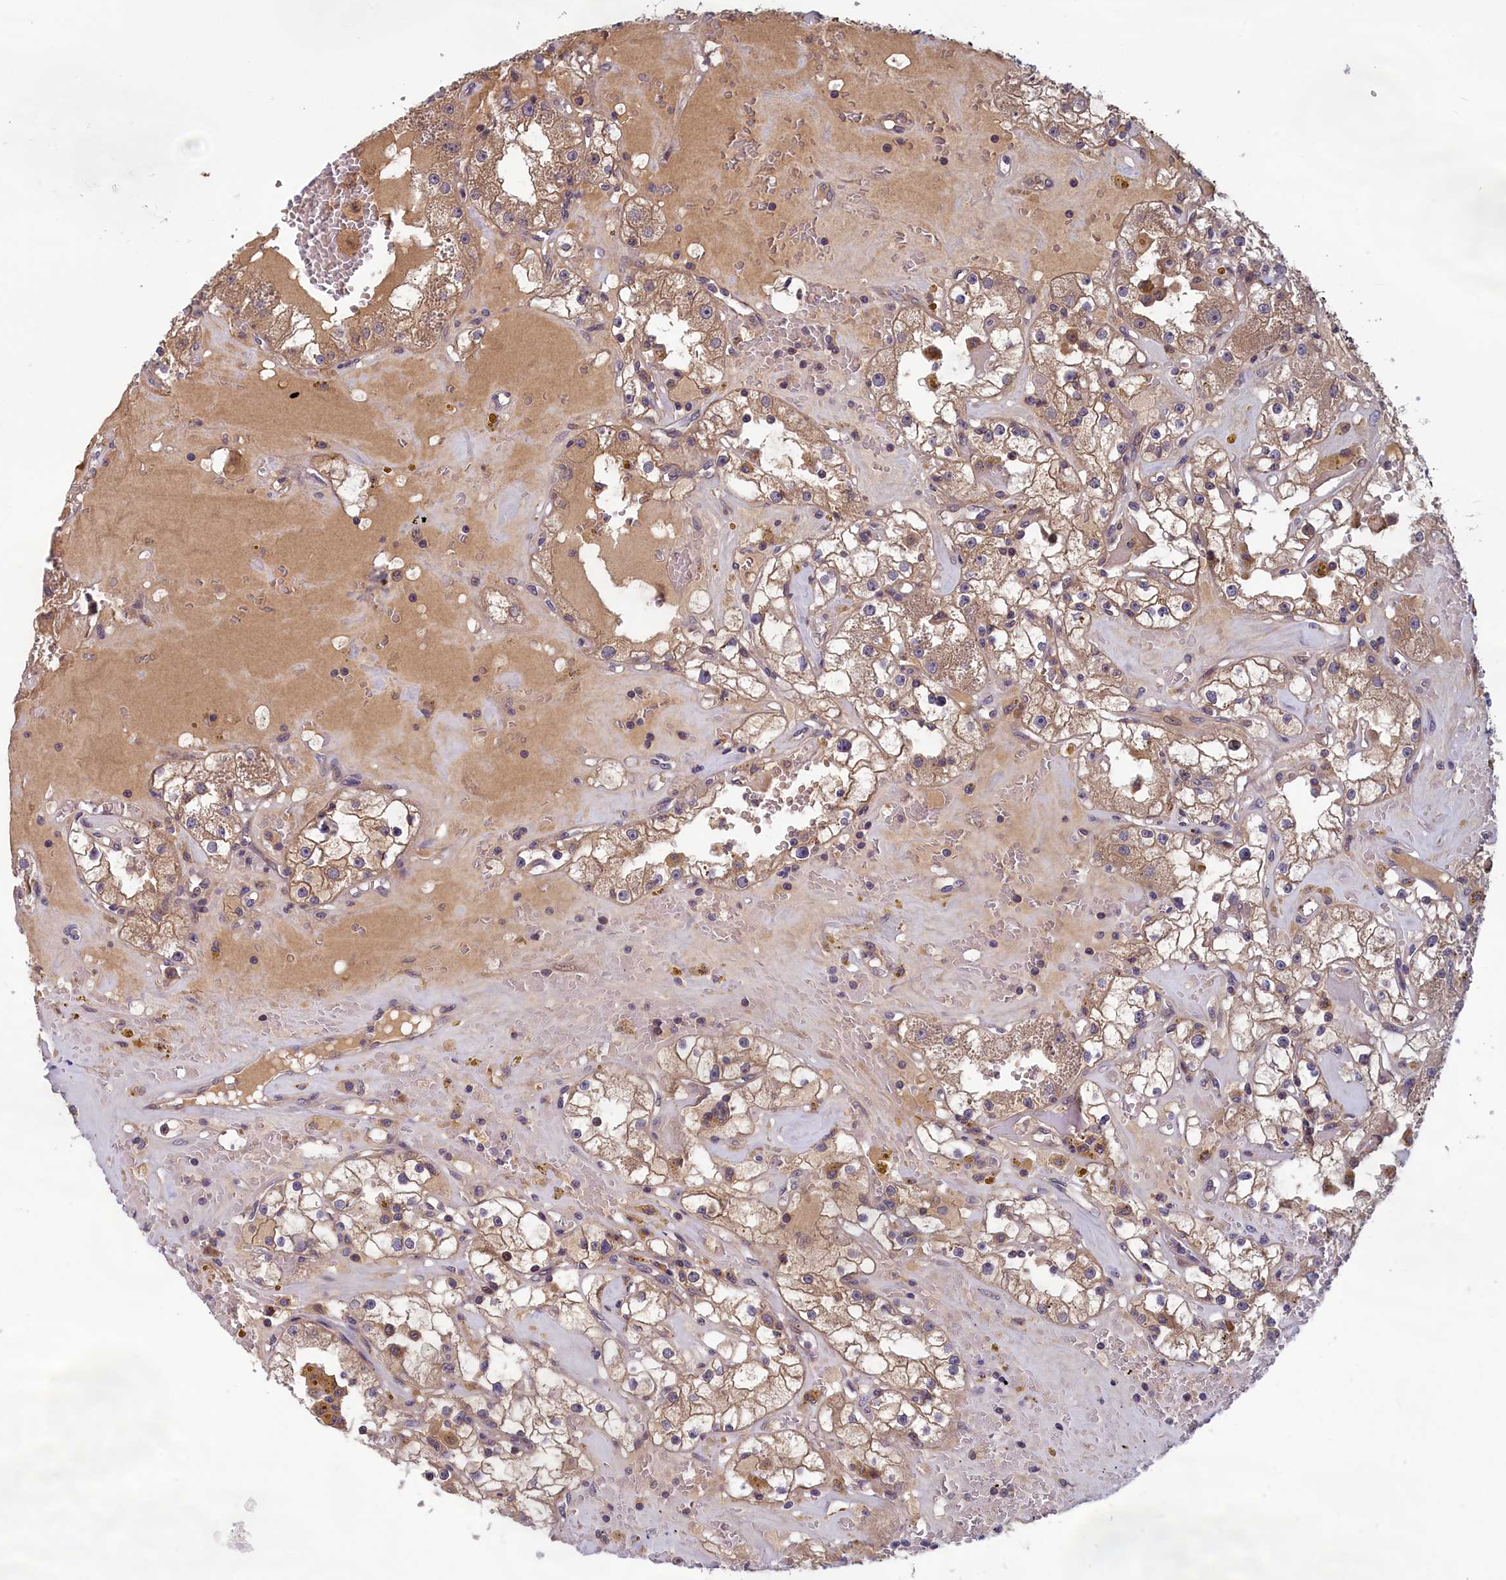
{"staining": {"intensity": "moderate", "quantity": ">75%", "location": "cytoplasmic/membranous"}, "tissue": "renal cancer", "cell_type": "Tumor cells", "image_type": "cancer", "snomed": [{"axis": "morphology", "description": "Adenocarcinoma, NOS"}, {"axis": "topography", "description": "Kidney"}], "caption": "This is a histology image of immunohistochemistry (IHC) staining of renal cancer (adenocarcinoma), which shows moderate staining in the cytoplasmic/membranous of tumor cells.", "gene": "CCDC15", "patient": {"sex": "male", "age": 56}}